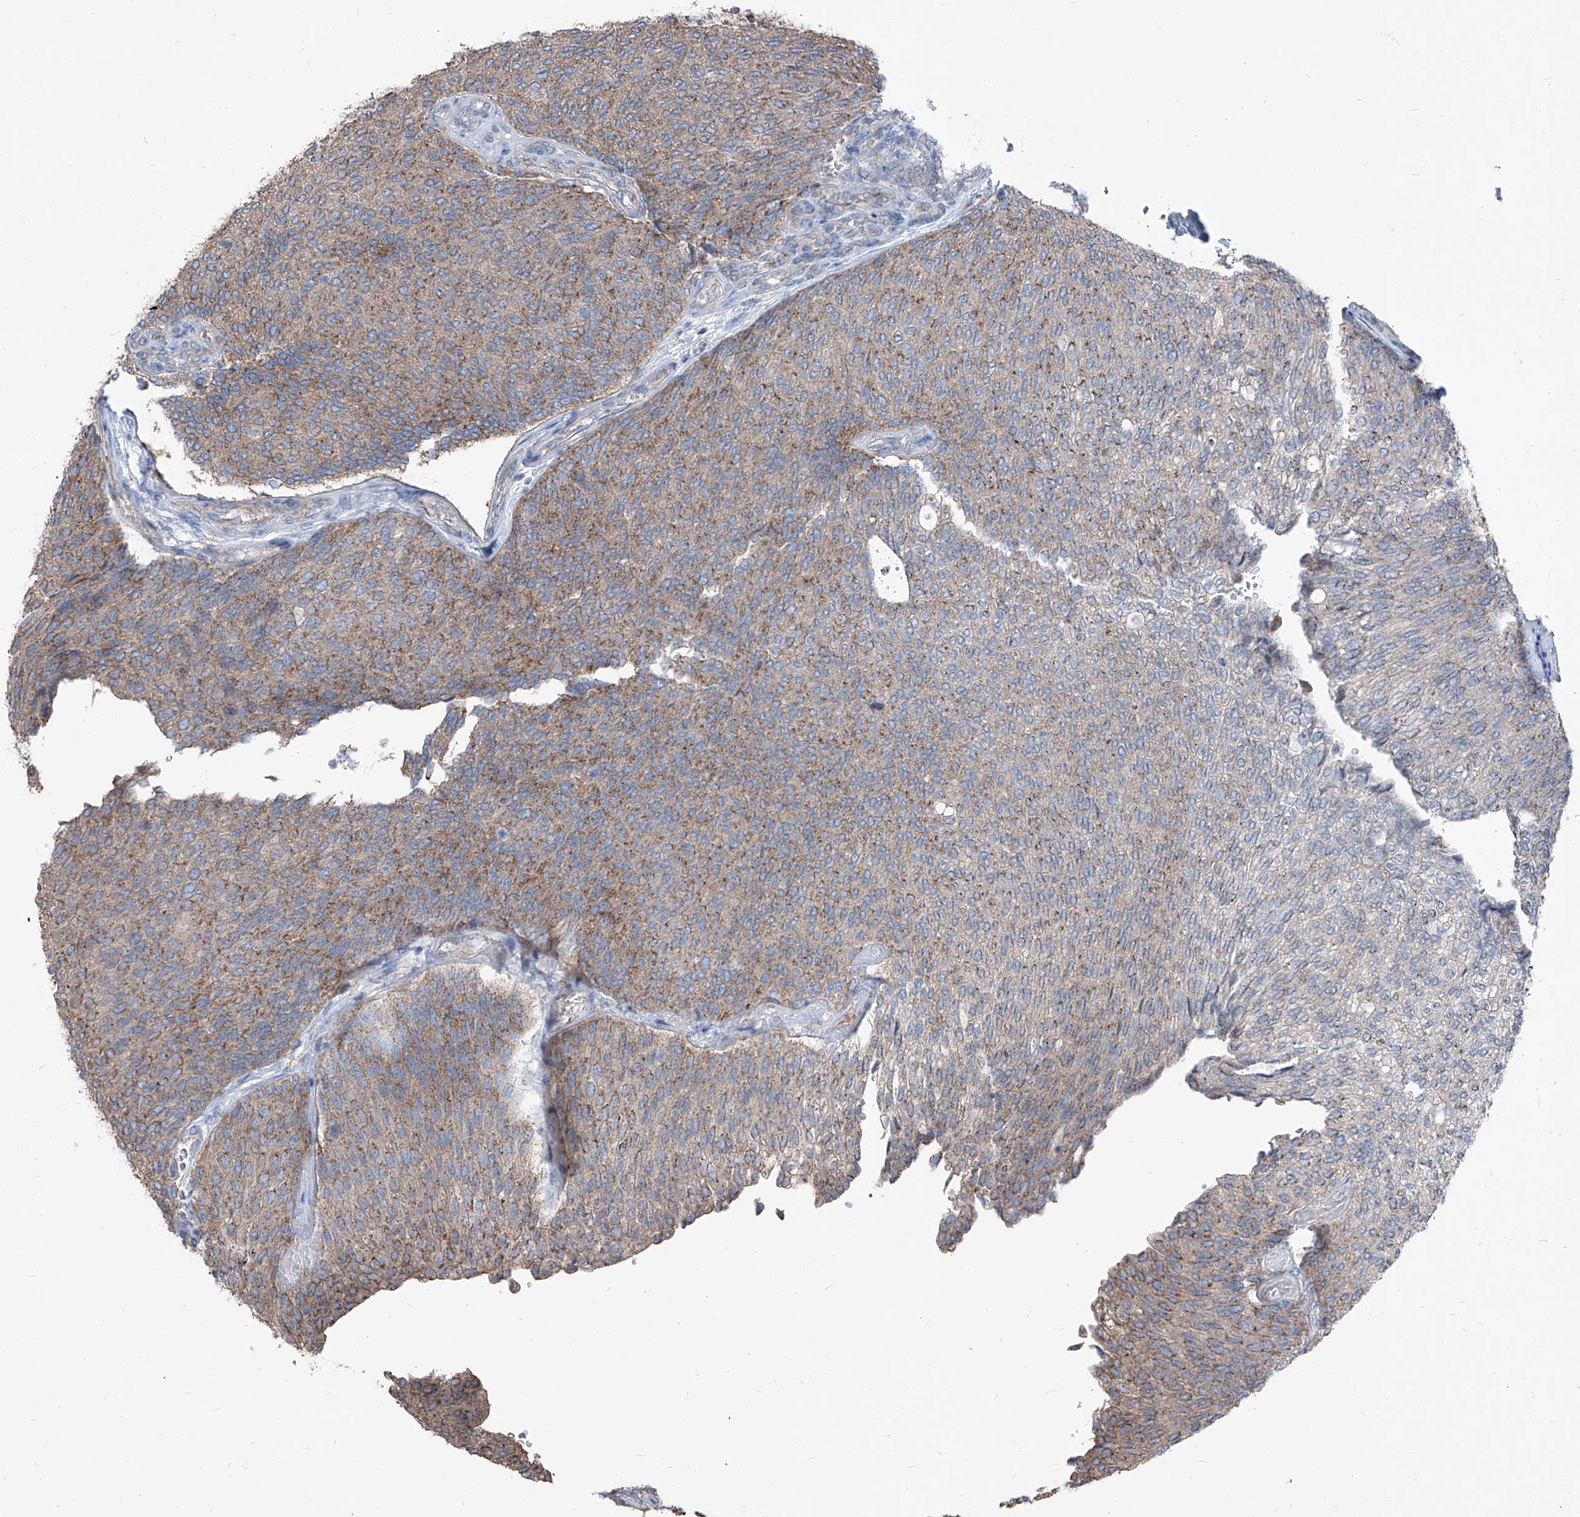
{"staining": {"intensity": "moderate", "quantity": ">75%", "location": "cytoplasmic/membranous"}, "tissue": "urothelial cancer", "cell_type": "Tumor cells", "image_type": "cancer", "snomed": [{"axis": "morphology", "description": "Urothelial carcinoma, Low grade"}, {"axis": "topography", "description": "Urinary bladder"}], "caption": "Low-grade urothelial carcinoma stained for a protein (brown) shows moderate cytoplasmic/membranous positive staining in approximately >75% of tumor cells.", "gene": "AGPS", "patient": {"sex": "female", "age": 79}}